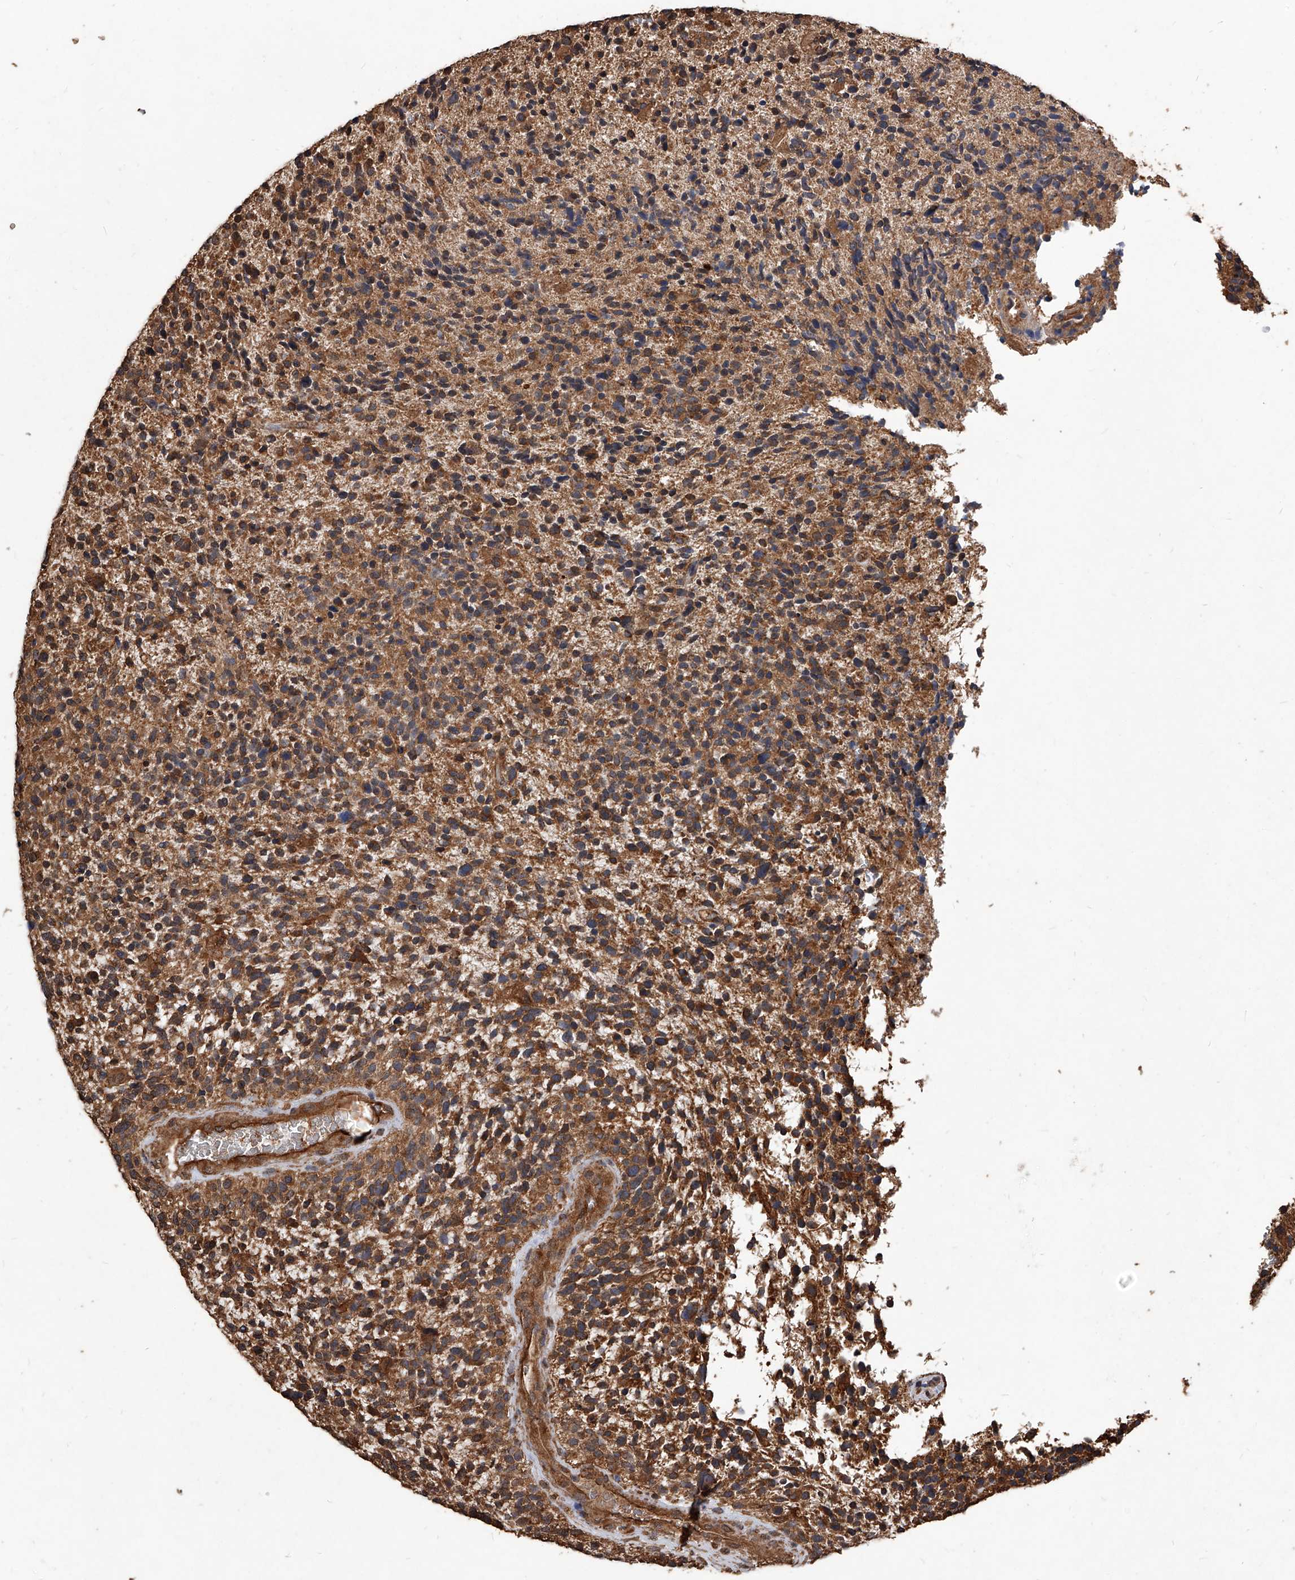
{"staining": {"intensity": "moderate", "quantity": ">75%", "location": "cytoplasmic/membranous"}, "tissue": "glioma", "cell_type": "Tumor cells", "image_type": "cancer", "snomed": [{"axis": "morphology", "description": "Glioma, malignant, High grade"}, {"axis": "topography", "description": "Brain"}], "caption": "Protein staining of malignant glioma (high-grade) tissue shows moderate cytoplasmic/membranous expression in about >75% of tumor cells.", "gene": "UCP2", "patient": {"sex": "male", "age": 72}}